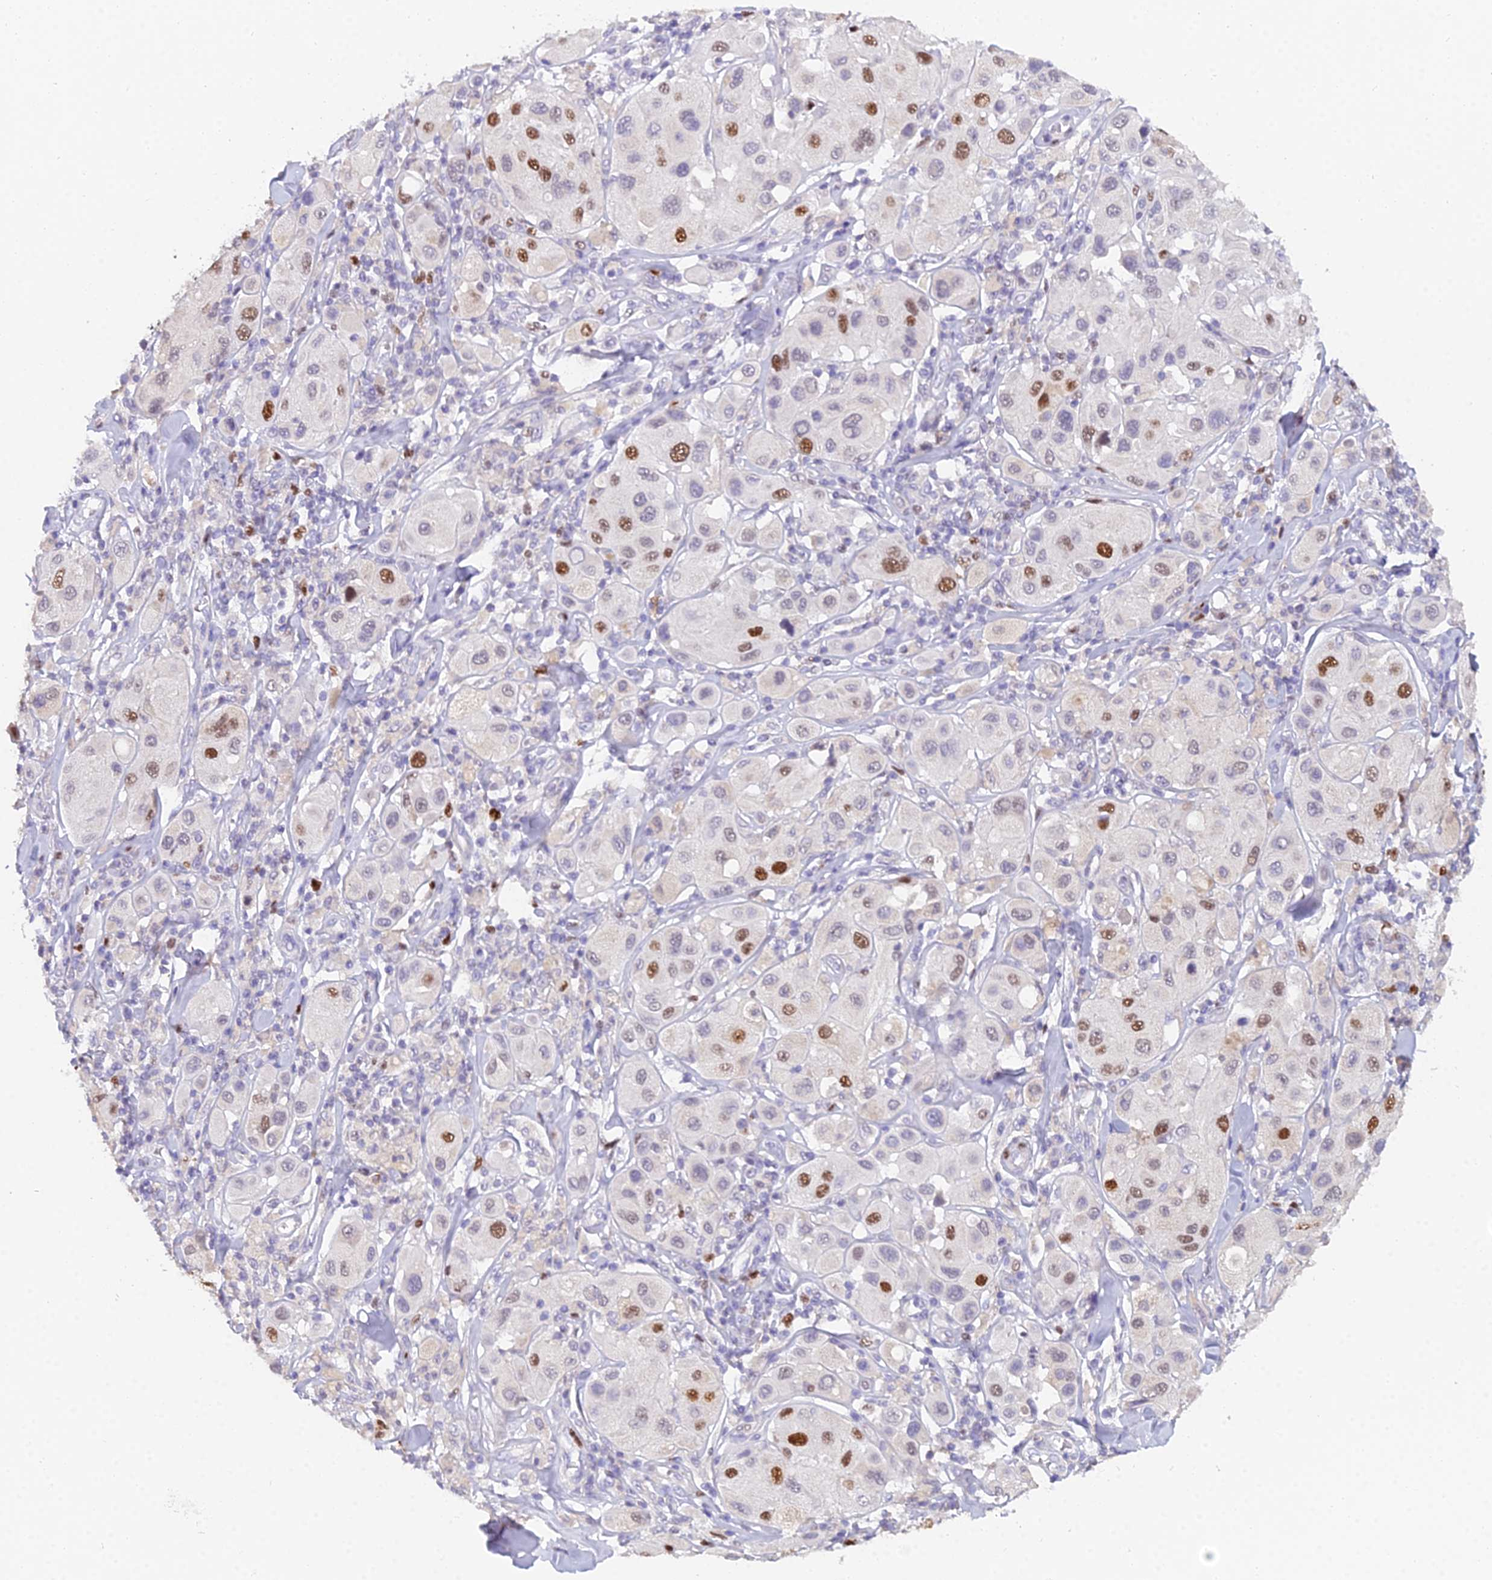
{"staining": {"intensity": "strong", "quantity": "<25%", "location": "nuclear"}, "tissue": "melanoma", "cell_type": "Tumor cells", "image_type": "cancer", "snomed": [{"axis": "morphology", "description": "Malignant melanoma, Metastatic site"}, {"axis": "topography", "description": "Skin"}], "caption": "This photomicrograph displays malignant melanoma (metastatic site) stained with IHC to label a protein in brown. The nuclear of tumor cells show strong positivity for the protein. Nuclei are counter-stained blue.", "gene": "MCM2", "patient": {"sex": "male", "age": 41}}